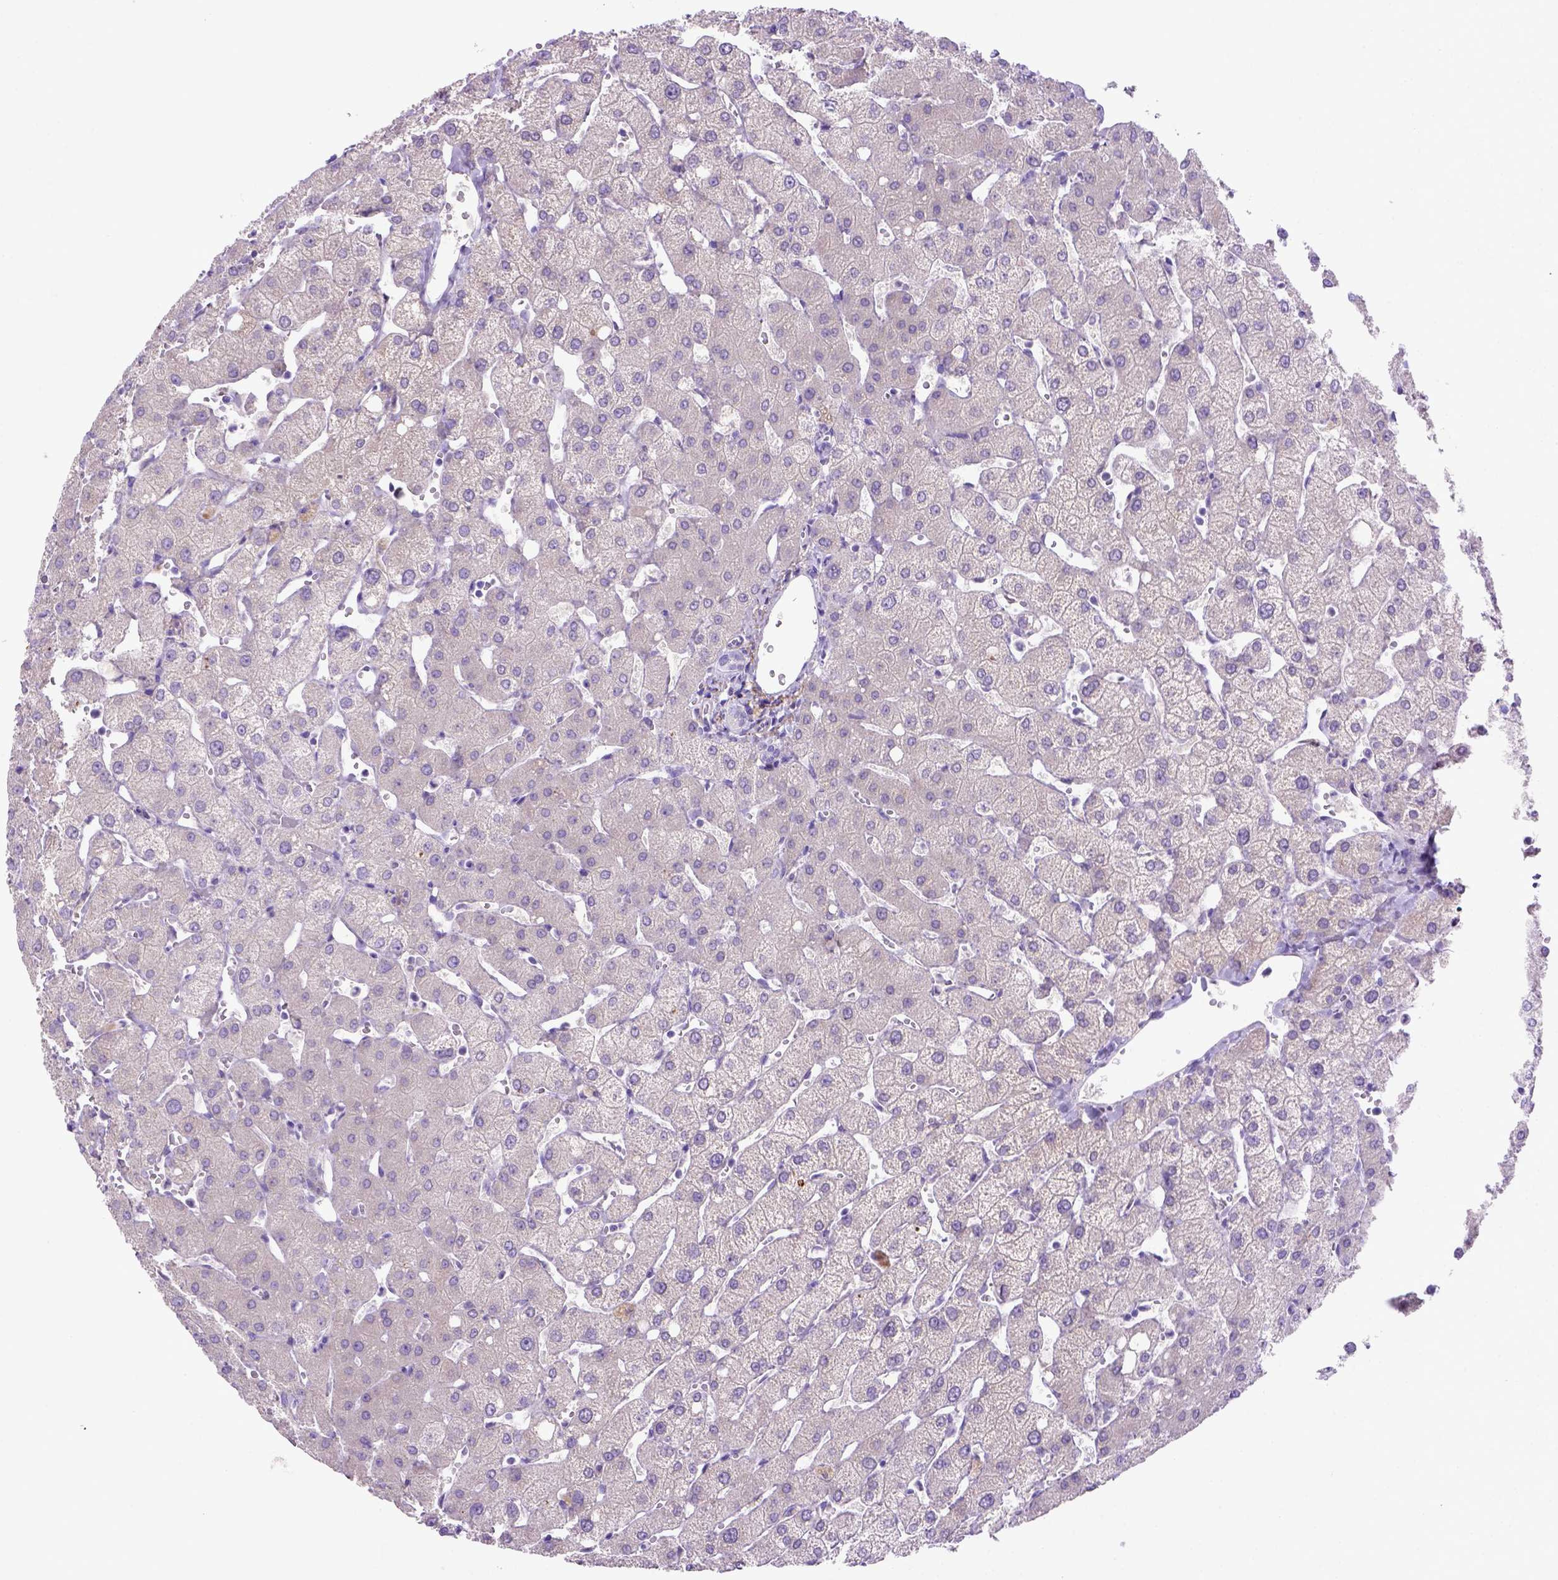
{"staining": {"intensity": "negative", "quantity": "none", "location": "none"}, "tissue": "liver", "cell_type": "Cholangiocytes", "image_type": "normal", "snomed": [{"axis": "morphology", "description": "Normal tissue, NOS"}, {"axis": "topography", "description": "Liver"}], "caption": "The image shows no staining of cholangiocytes in normal liver.", "gene": "SIRPD", "patient": {"sex": "female", "age": 54}}